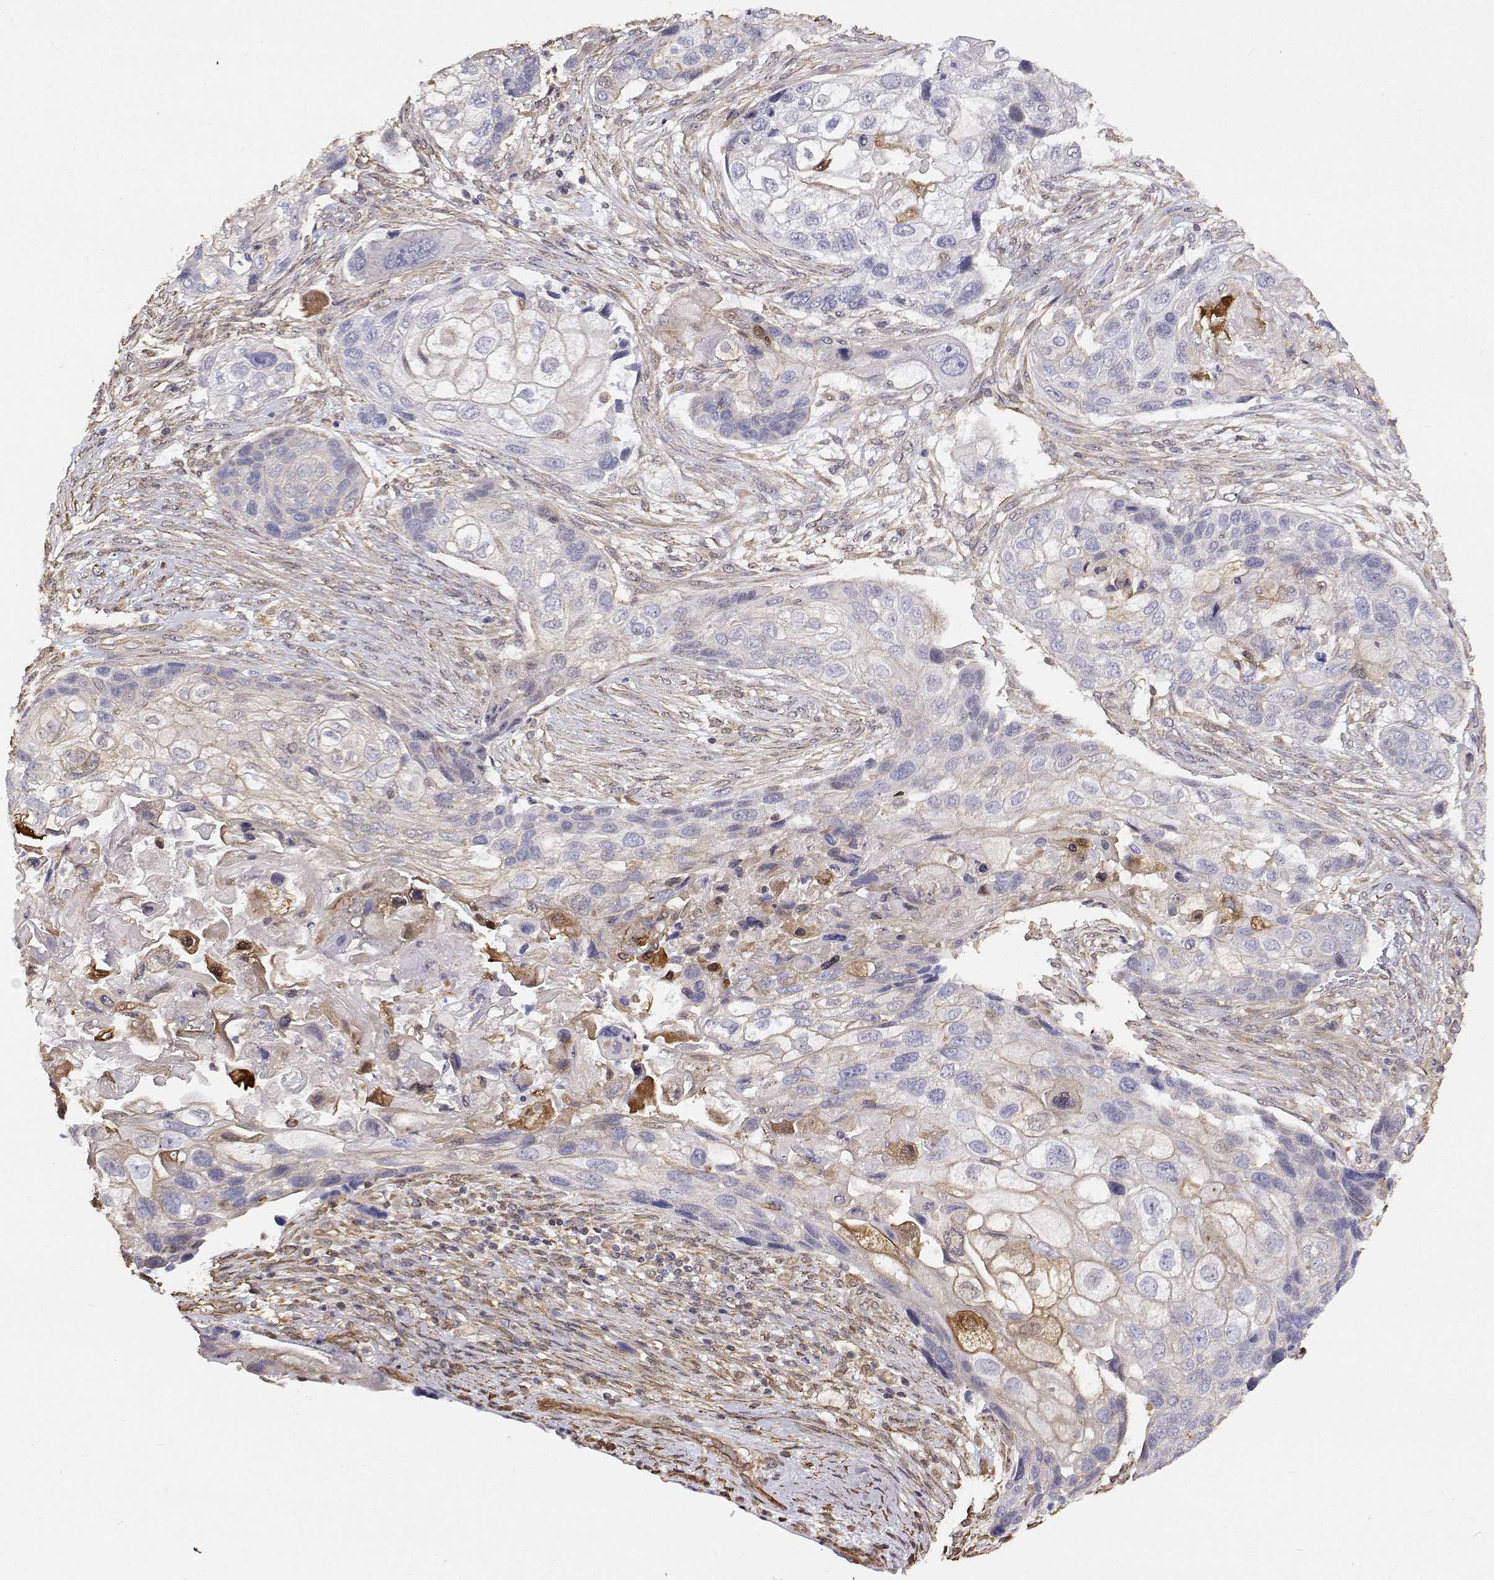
{"staining": {"intensity": "negative", "quantity": "none", "location": "none"}, "tissue": "lung cancer", "cell_type": "Tumor cells", "image_type": "cancer", "snomed": [{"axis": "morphology", "description": "Squamous cell carcinoma, NOS"}, {"axis": "topography", "description": "Lung"}], "caption": "IHC micrograph of neoplastic tissue: lung cancer (squamous cell carcinoma) stained with DAB (3,3'-diaminobenzidine) reveals no significant protein expression in tumor cells.", "gene": "GSDMA", "patient": {"sex": "male", "age": 69}}